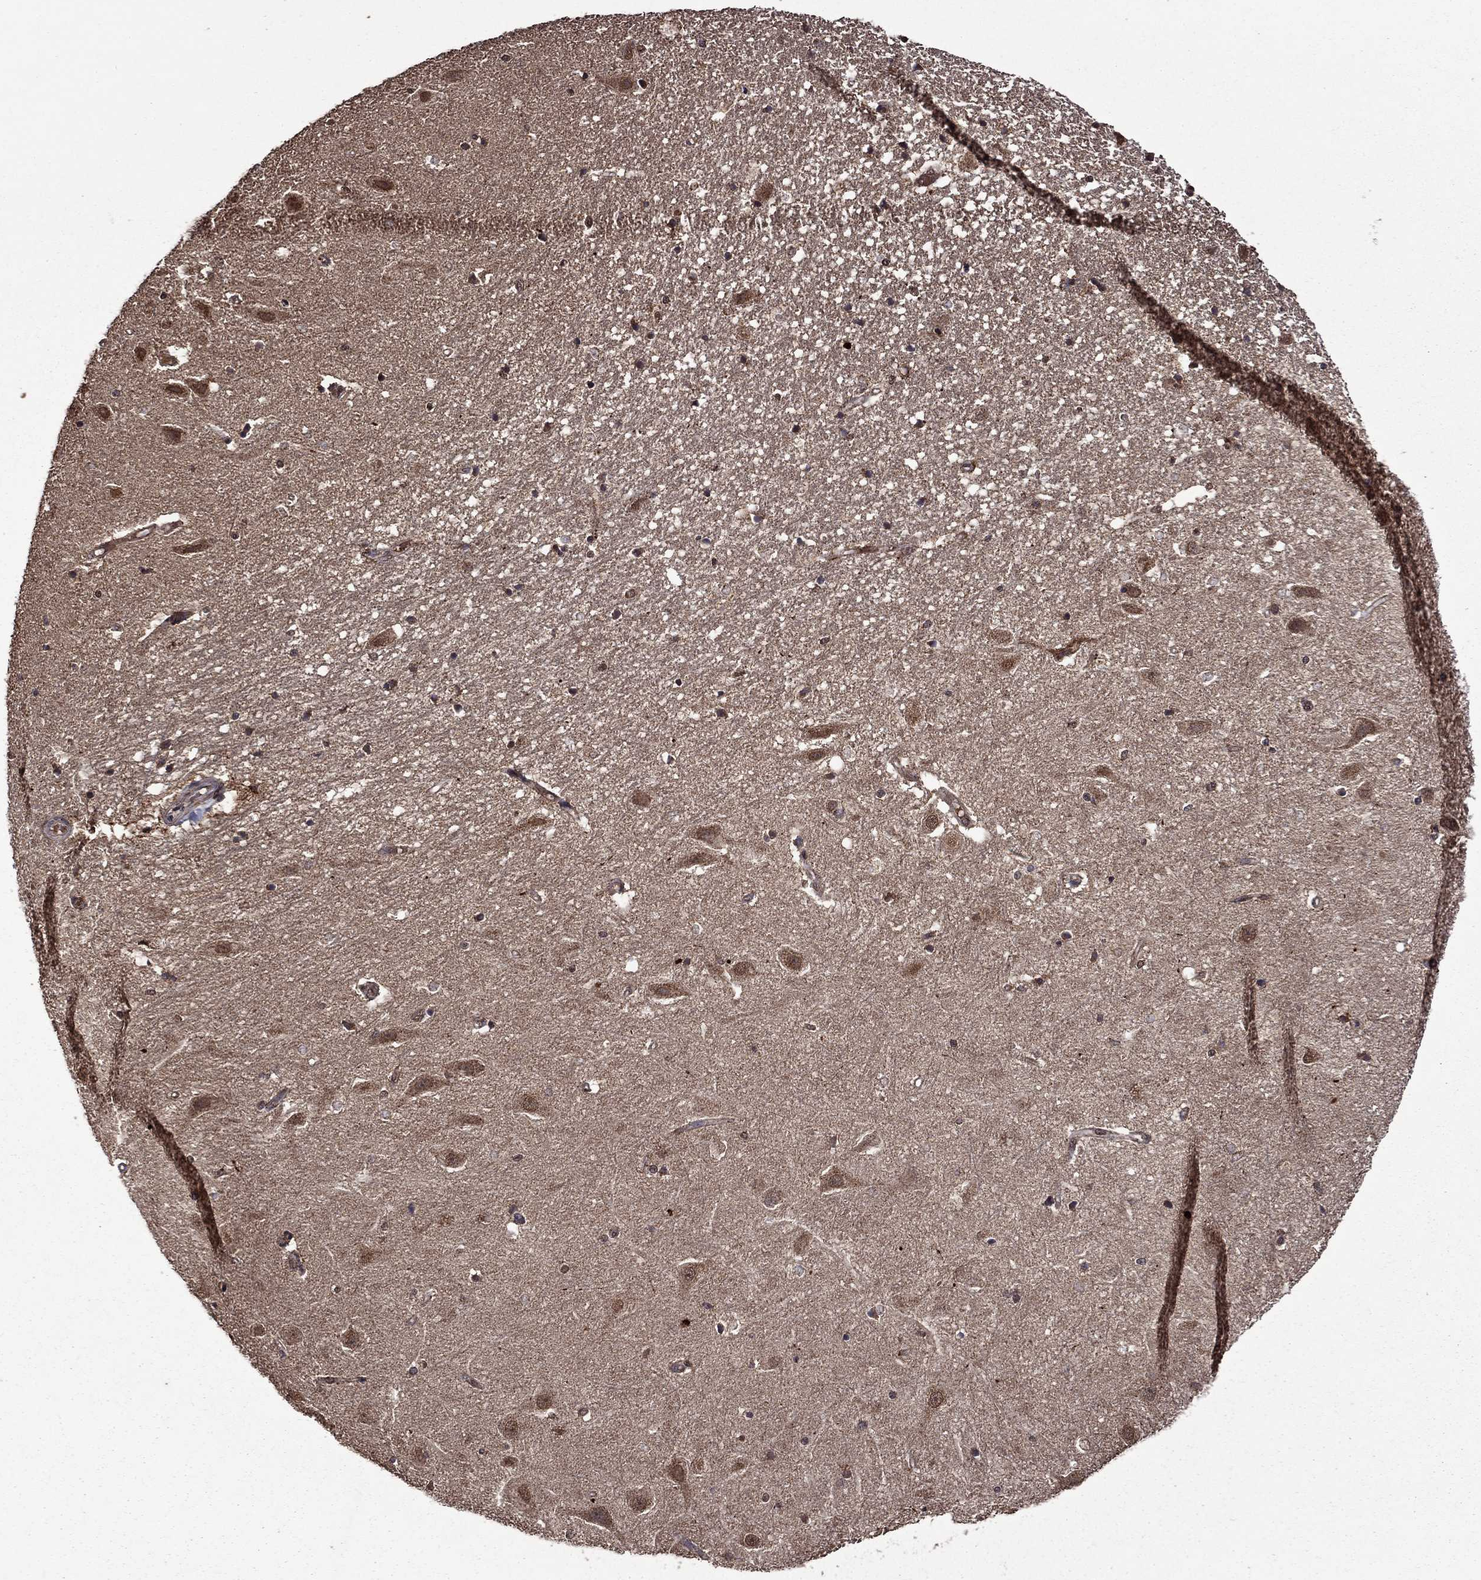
{"staining": {"intensity": "strong", "quantity": "25%-75%", "location": "cytoplasmic/membranous"}, "tissue": "hippocampus", "cell_type": "Glial cells", "image_type": "normal", "snomed": [{"axis": "morphology", "description": "Normal tissue, NOS"}, {"axis": "topography", "description": "Hippocampus"}], "caption": "This image exhibits IHC staining of normal hippocampus, with high strong cytoplasmic/membranous expression in about 25%-75% of glial cells.", "gene": "ITM2B", "patient": {"sex": "male", "age": 49}}